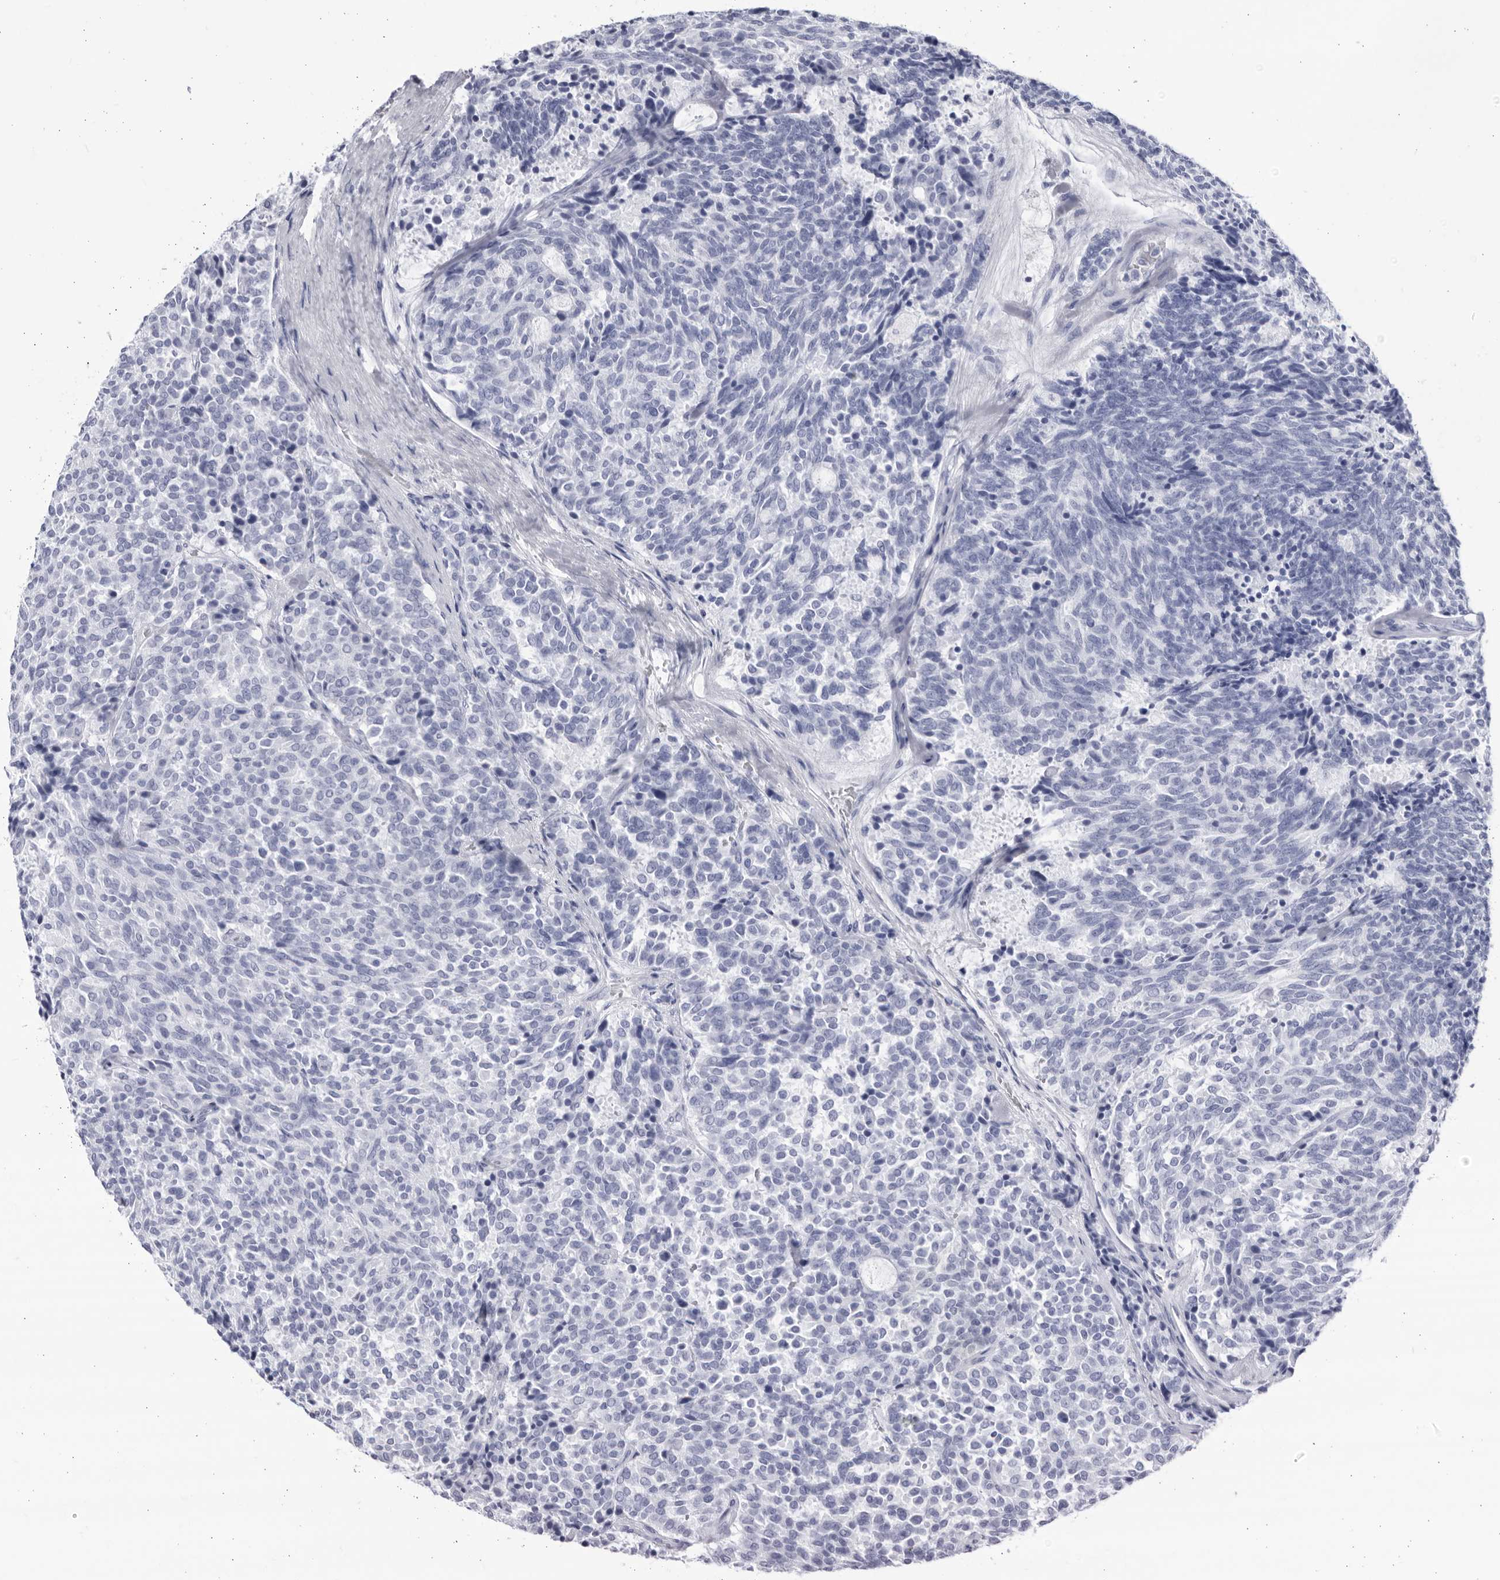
{"staining": {"intensity": "negative", "quantity": "none", "location": "none"}, "tissue": "carcinoid", "cell_type": "Tumor cells", "image_type": "cancer", "snomed": [{"axis": "morphology", "description": "Carcinoid, malignant, NOS"}, {"axis": "topography", "description": "Pancreas"}], "caption": "This is an IHC image of carcinoid. There is no staining in tumor cells.", "gene": "CCDC181", "patient": {"sex": "female", "age": 54}}